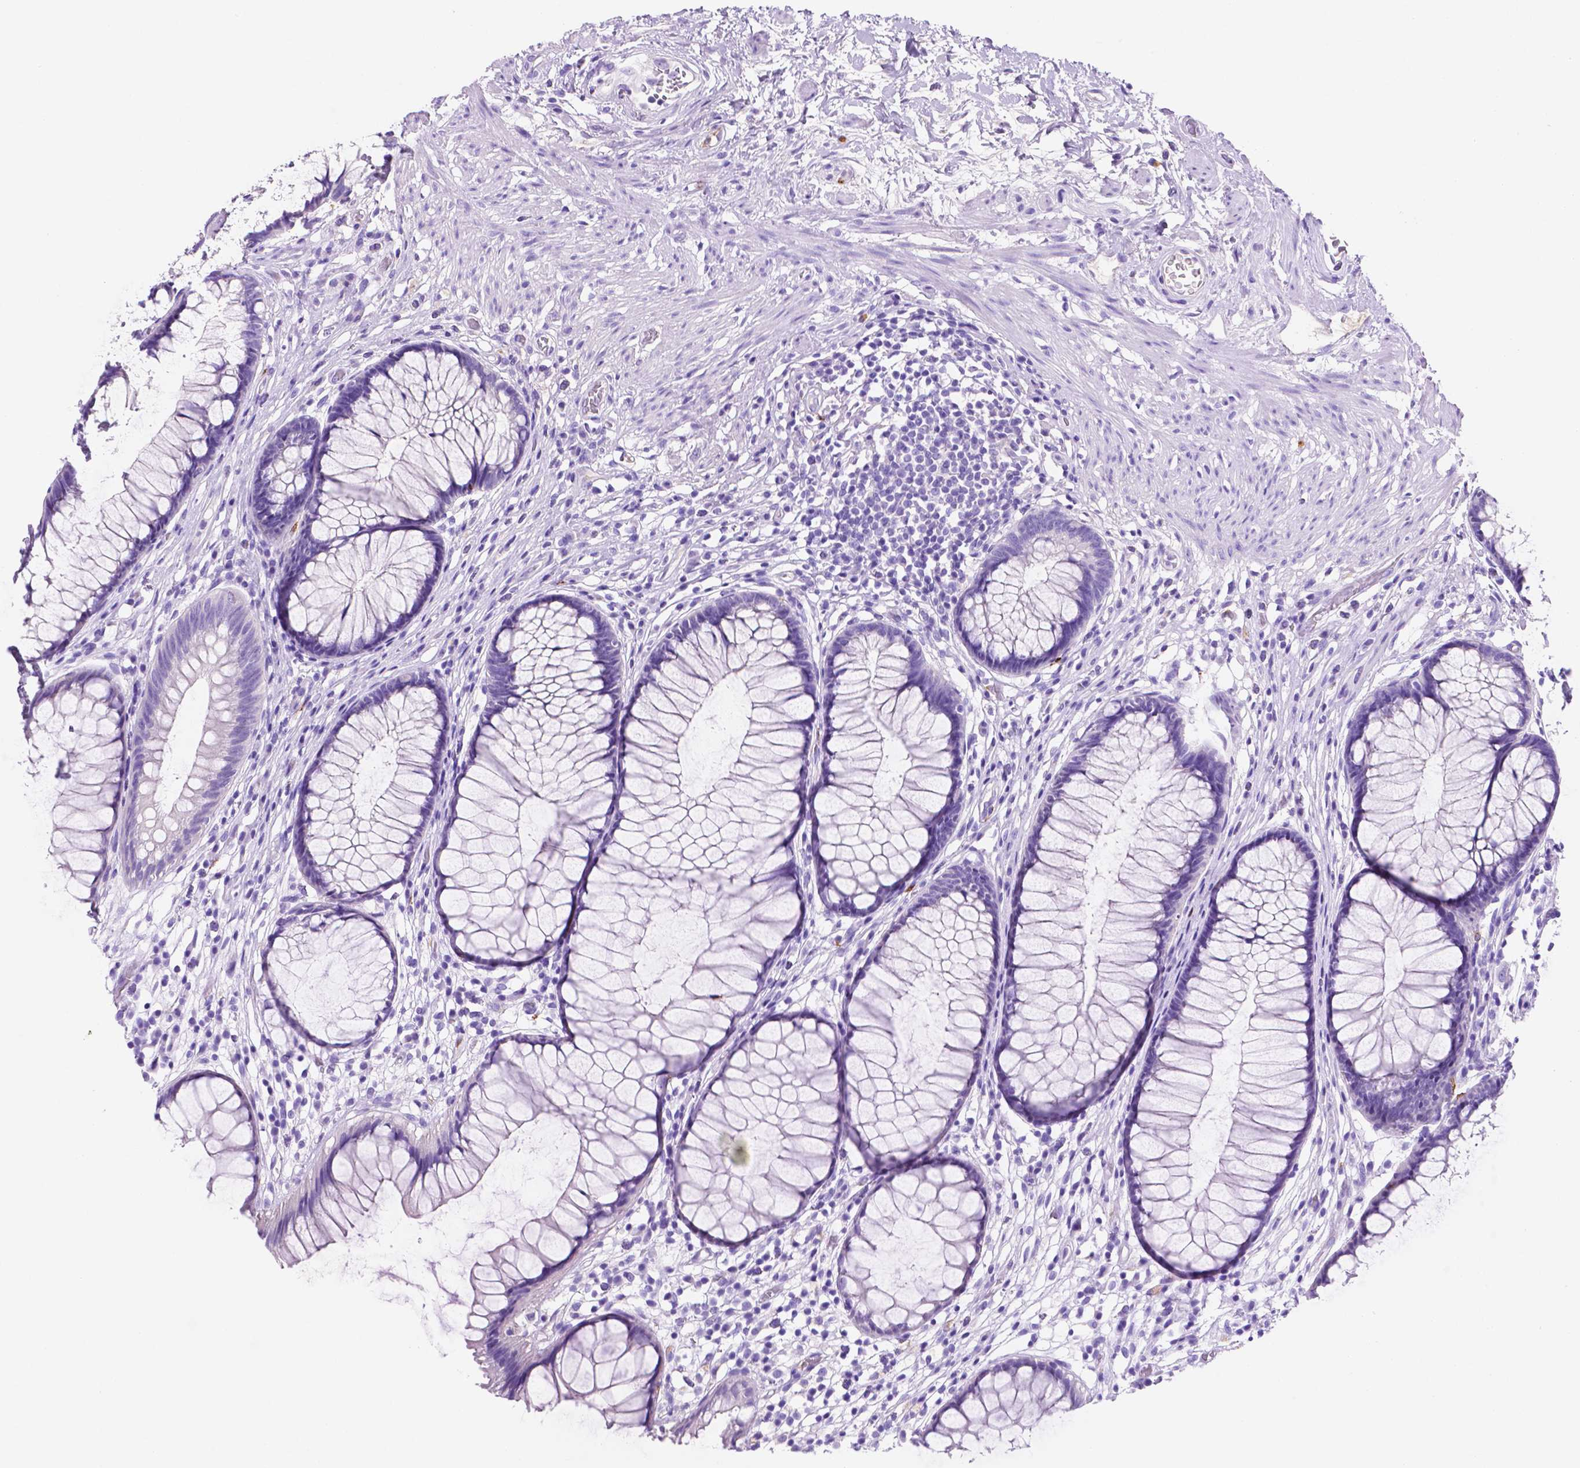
{"staining": {"intensity": "negative", "quantity": "none", "location": "none"}, "tissue": "rectum", "cell_type": "Glandular cells", "image_type": "normal", "snomed": [{"axis": "morphology", "description": "Normal tissue, NOS"}, {"axis": "topography", "description": "Smooth muscle"}, {"axis": "topography", "description": "Rectum"}], "caption": "IHC micrograph of benign rectum stained for a protein (brown), which exhibits no expression in glandular cells.", "gene": "FOXB2", "patient": {"sex": "male", "age": 53}}